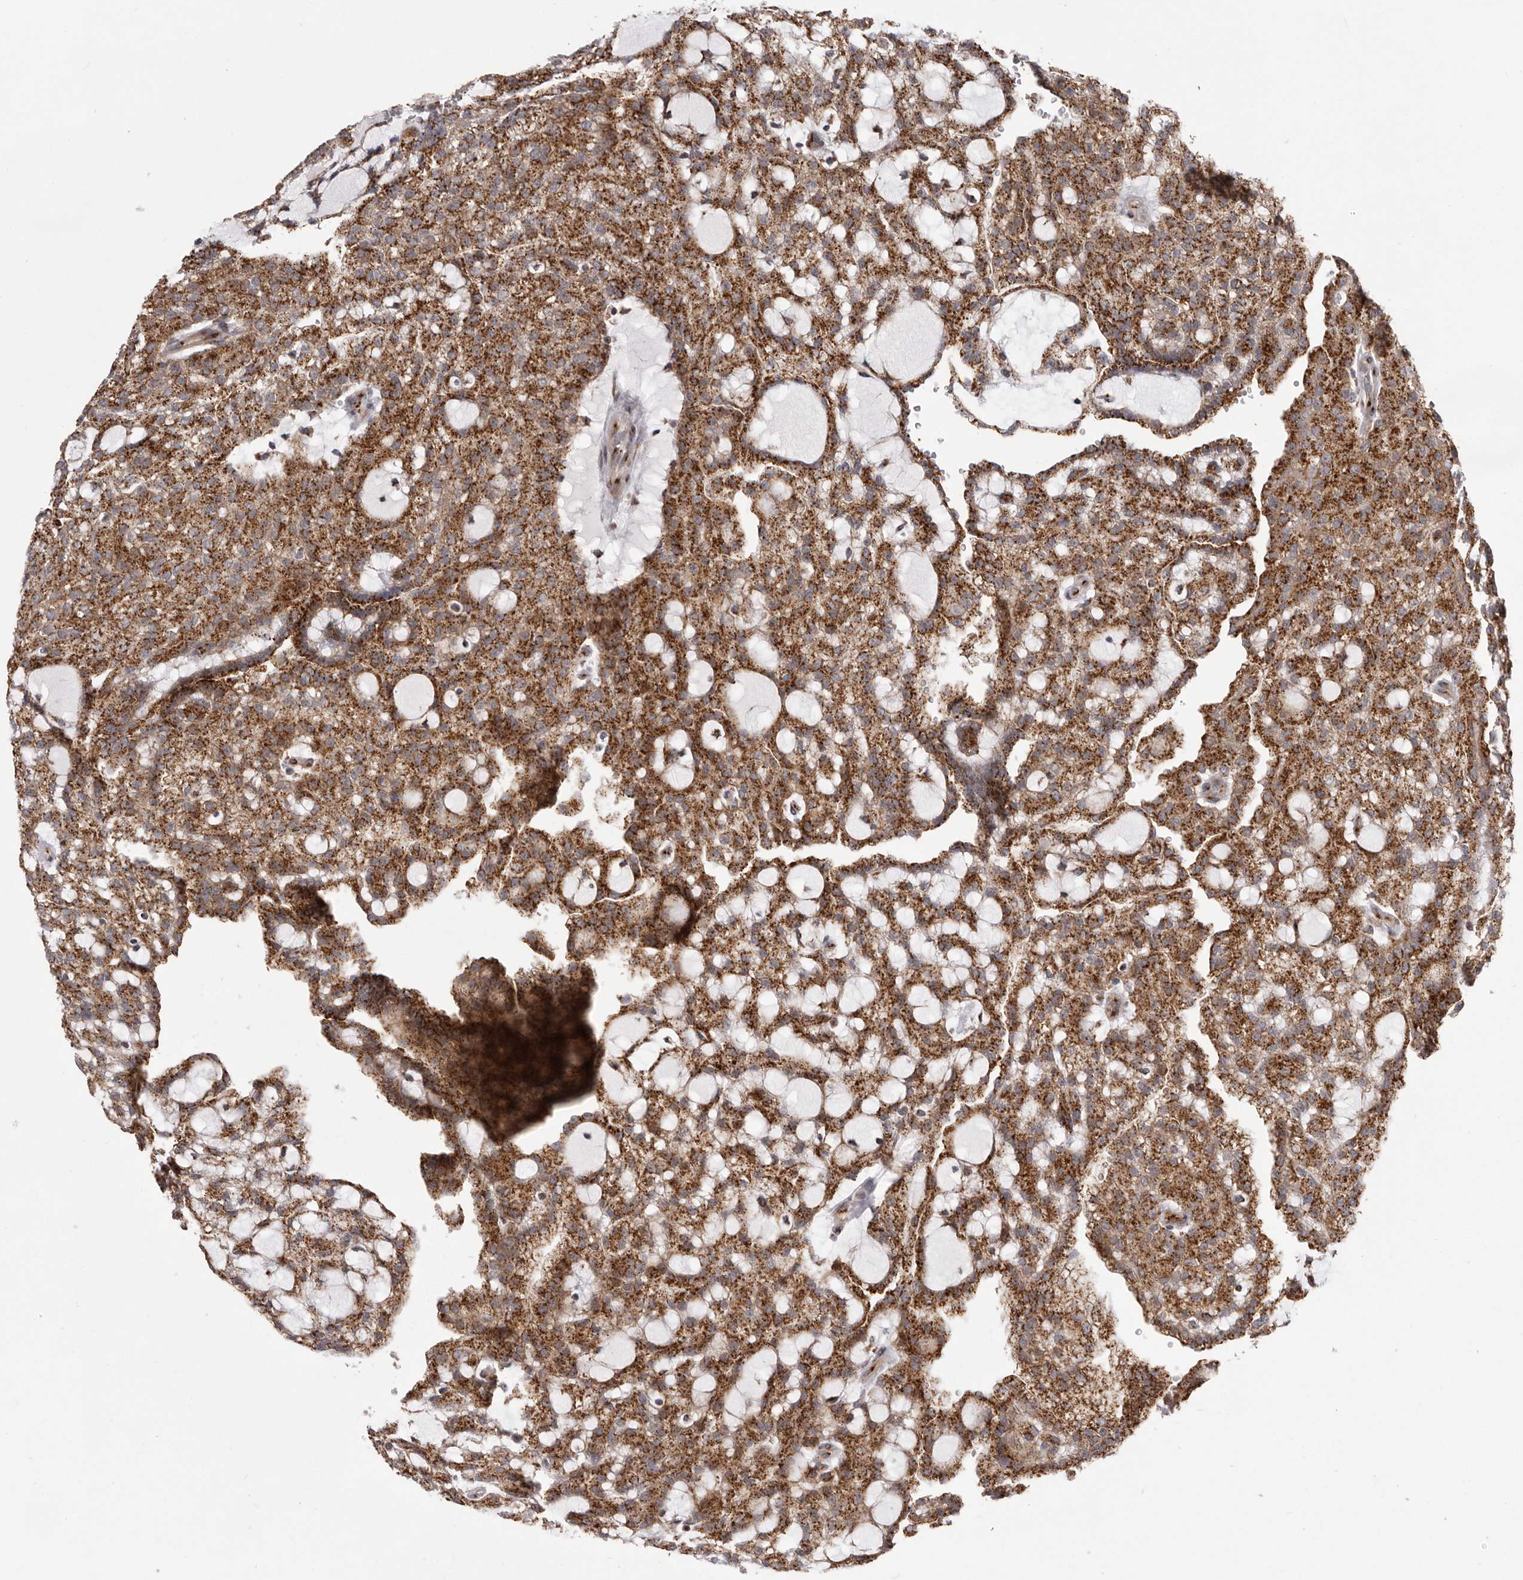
{"staining": {"intensity": "strong", "quantity": ">75%", "location": "cytoplasmic/membranous"}, "tissue": "renal cancer", "cell_type": "Tumor cells", "image_type": "cancer", "snomed": [{"axis": "morphology", "description": "Adenocarcinoma, NOS"}, {"axis": "topography", "description": "Kidney"}], "caption": "Immunohistochemical staining of renal cancer (adenocarcinoma) reveals high levels of strong cytoplasmic/membranous staining in about >75% of tumor cells.", "gene": "WDR47", "patient": {"sex": "male", "age": 63}}